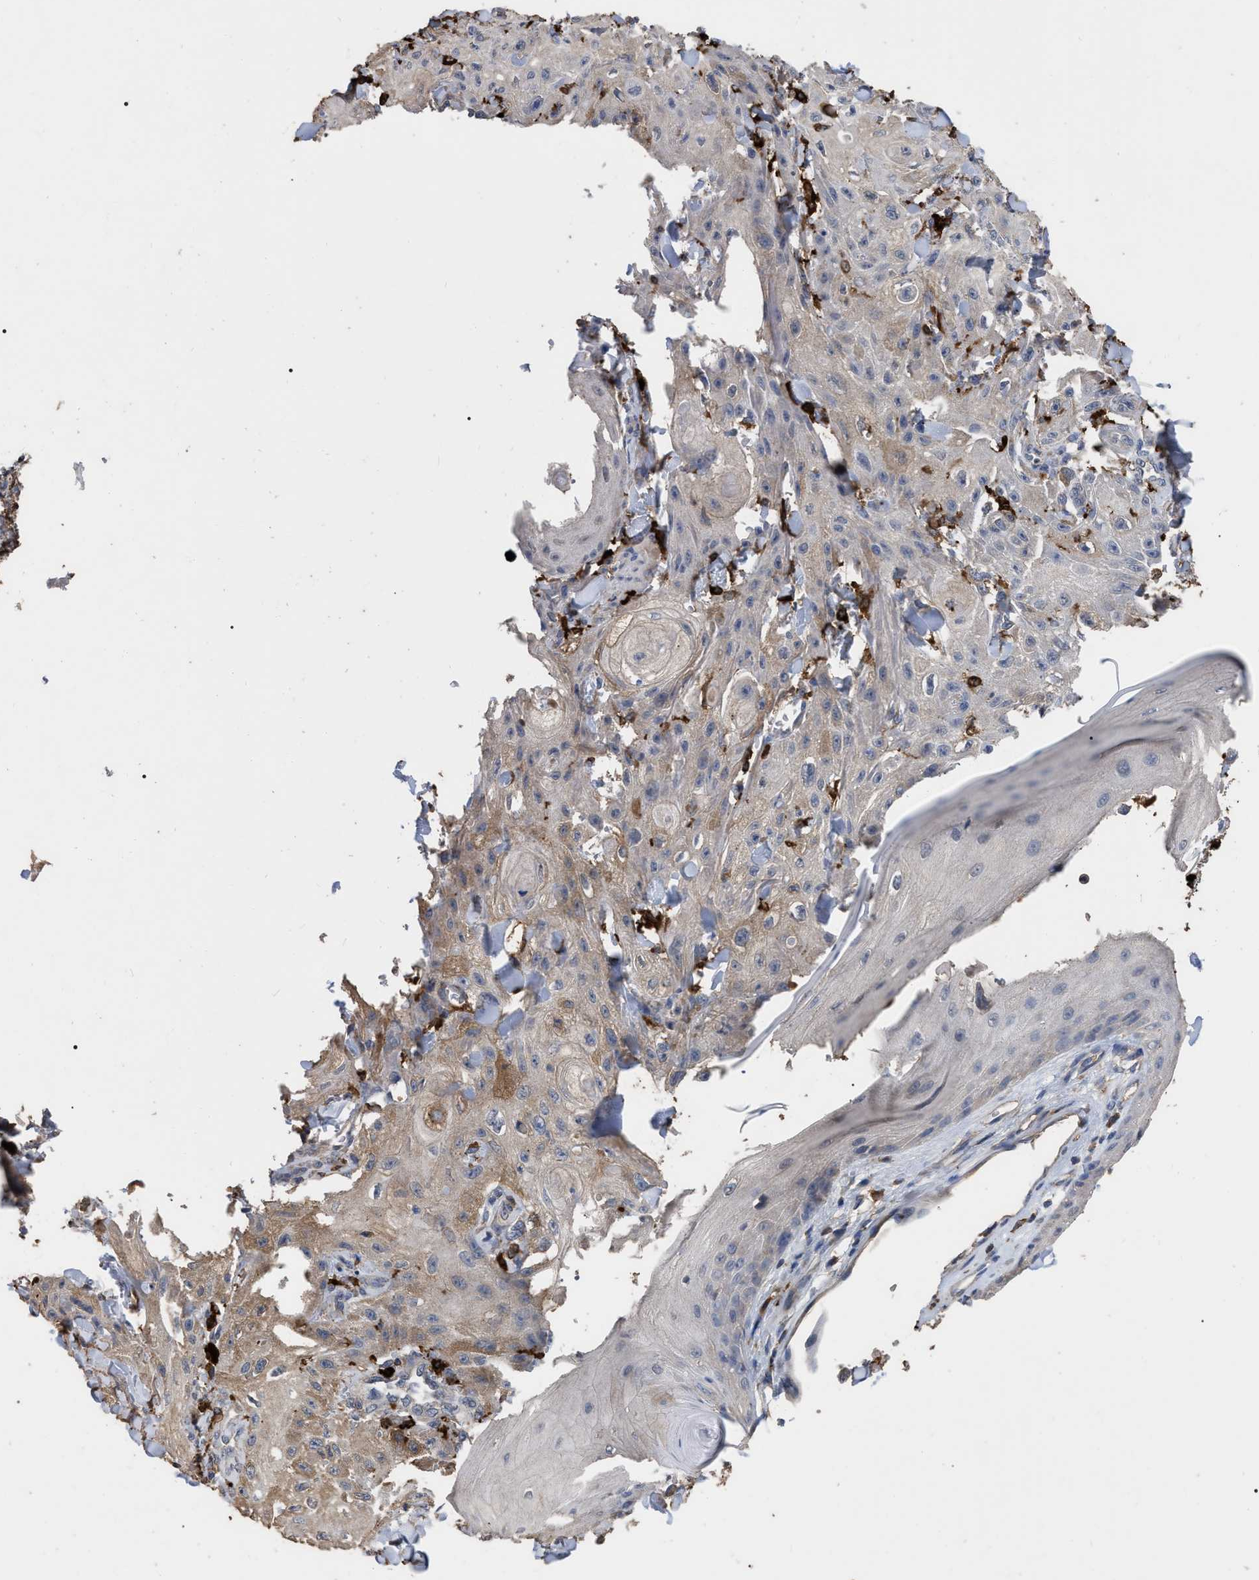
{"staining": {"intensity": "moderate", "quantity": "<25%", "location": "cytoplasmic/membranous"}, "tissue": "skin cancer", "cell_type": "Tumor cells", "image_type": "cancer", "snomed": [{"axis": "morphology", "description": "Squamous cell carcinoma, NOS"}, {"axis": "topography", "description": "Skin"}], "caption": "Skin cancer (squamous cell carcinoma) stained with a protein marker shows moderate staining in tumor cells.", "gene": "GPR179", "patient": {"sex": "male", "age": 74}}